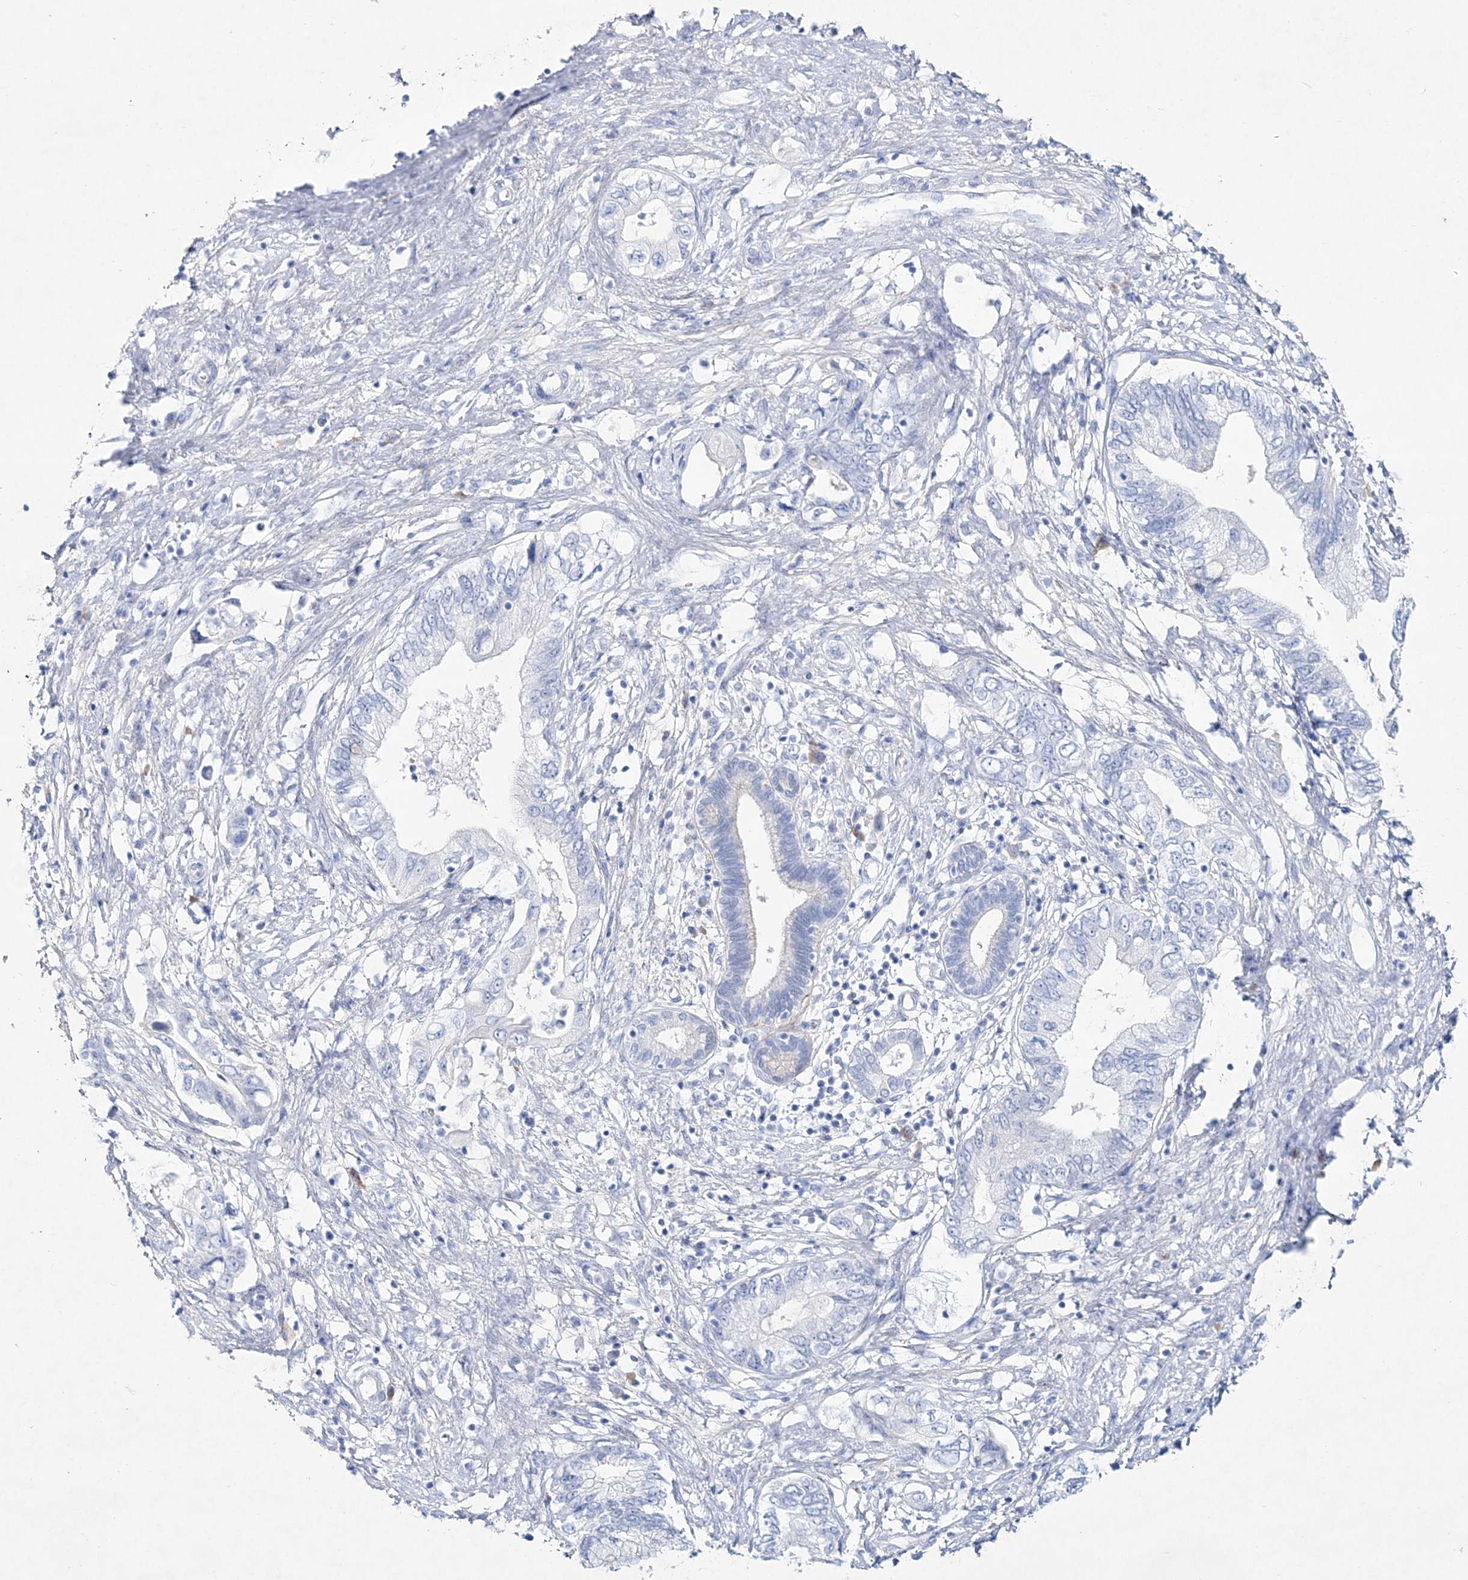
{"staining": {"intensity": "negative", "quantity": "none", "location": "none"}, "tissue": "pancreatic cancer", "cell_type": "Tumor cells", "image_type": "cancer", "snomed": [{"axis": "morphology", "description": "Adenocarcinoma, NOS"}, {"axis": "topography", "description": "Pancreas"}], "caption": "Tumor cells show no significant protein expression in pancreatic cancer (adenocarcinoma). Nuclei are stained in blue.", "gene": "SPINK7", "patient": {"sex": "female", "age": 73}}